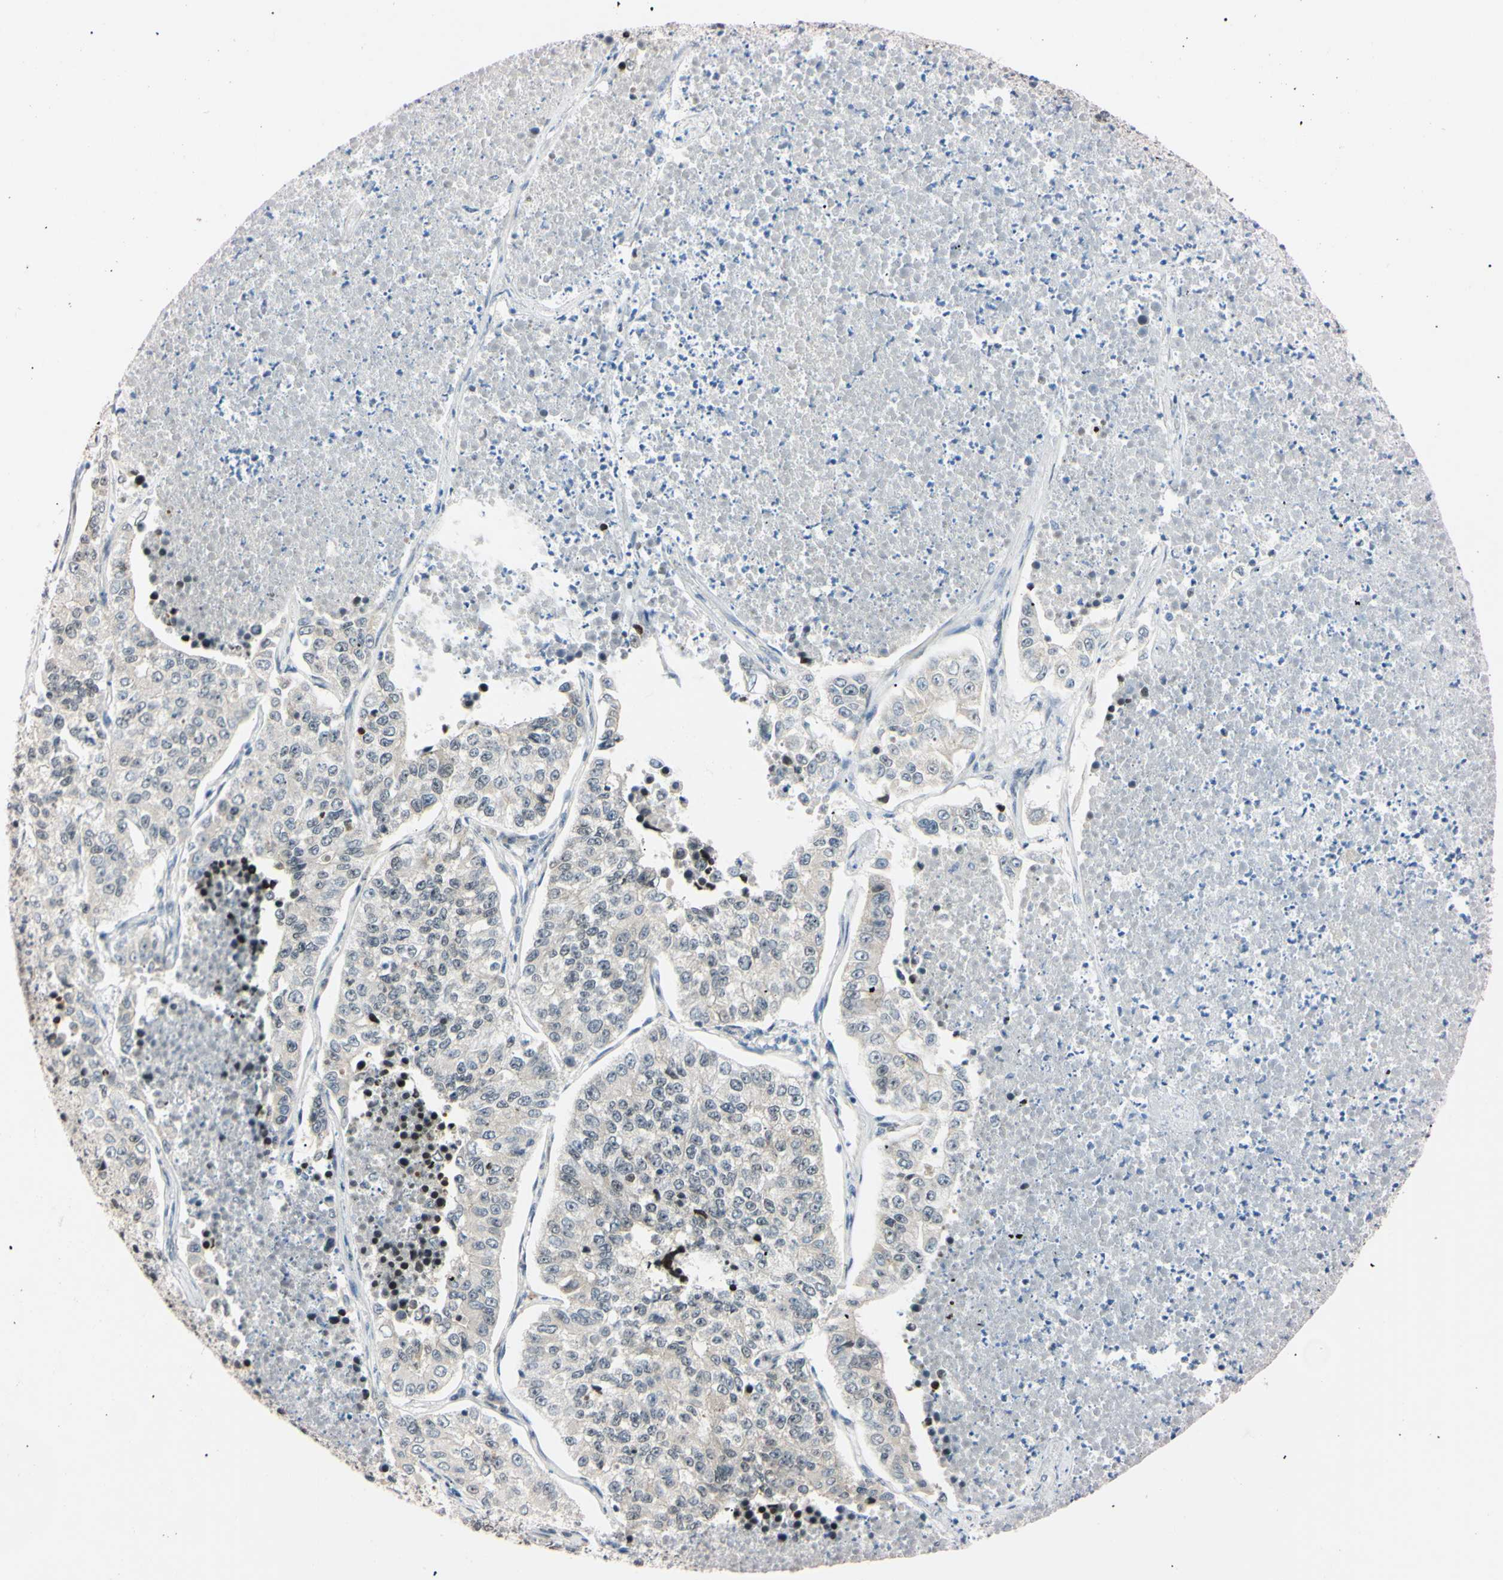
{"staining": {"intensity": "negative", "quantity": "none", "location": "none"}, "tissue": "lung cancer", "cell_type": "Tumor cells", "image_type": "cancer", "snomed": [{"axis": "morphology", "description": "Adenocarcinoma, NOS"}, {"axis": "topography", "description": "Lung"}], "caption": "High power microscopy histopathology image of an immunohistochemistry photomicrograph of lung cancer (adenocarcinoma), revealing no significant expression in tumor cells. (Stains: DAB (3,3'-diaminobenzidine) IHC with hematoxylin counter stain, Microscopy: brightfield microscopy at high magnification).", "gene": "ZNF134", "patient": {"sex": "male", "age": 49}}